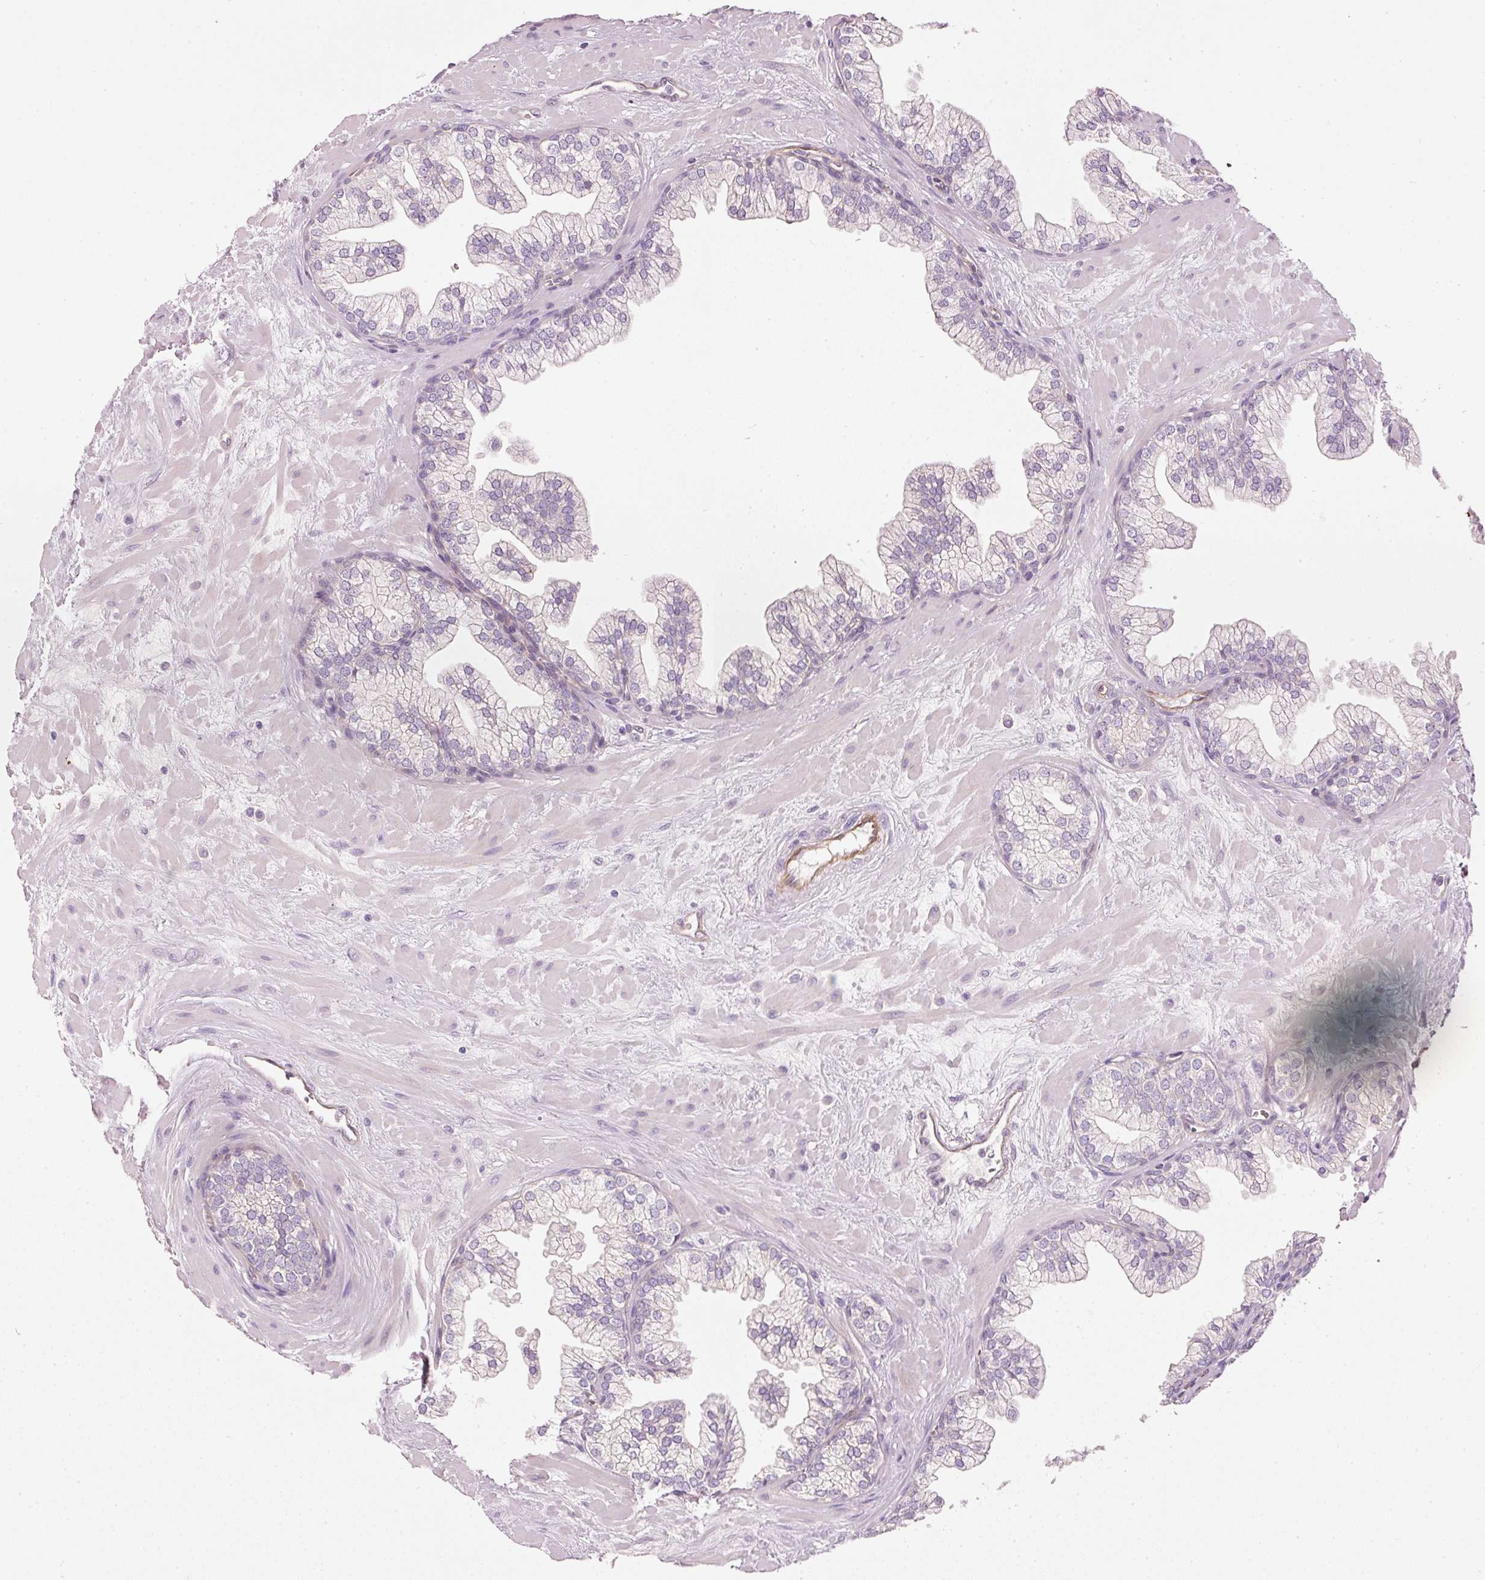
{"staining": {"intensity": "negative", "quantity": "none", "location": "none"}, "tissue": "prostate", "cell_type": "Glandular cells", "image_type": "normal", "snomed": [{"axis": "morphology", "description": "Normal tissue, NOS"}, {"axis": "topography", "description": "Prostate"}, {"axis": "topography", "description": "Peripheral nerve tissue"}], "caption": "Photomicrograph shows no protein staining in glandular cells of unremarkable prostate. (IHC, brightfield microscopy, high magnification).", "gene": "OSR2", "patient": {"sex": "male", "age": 61}}